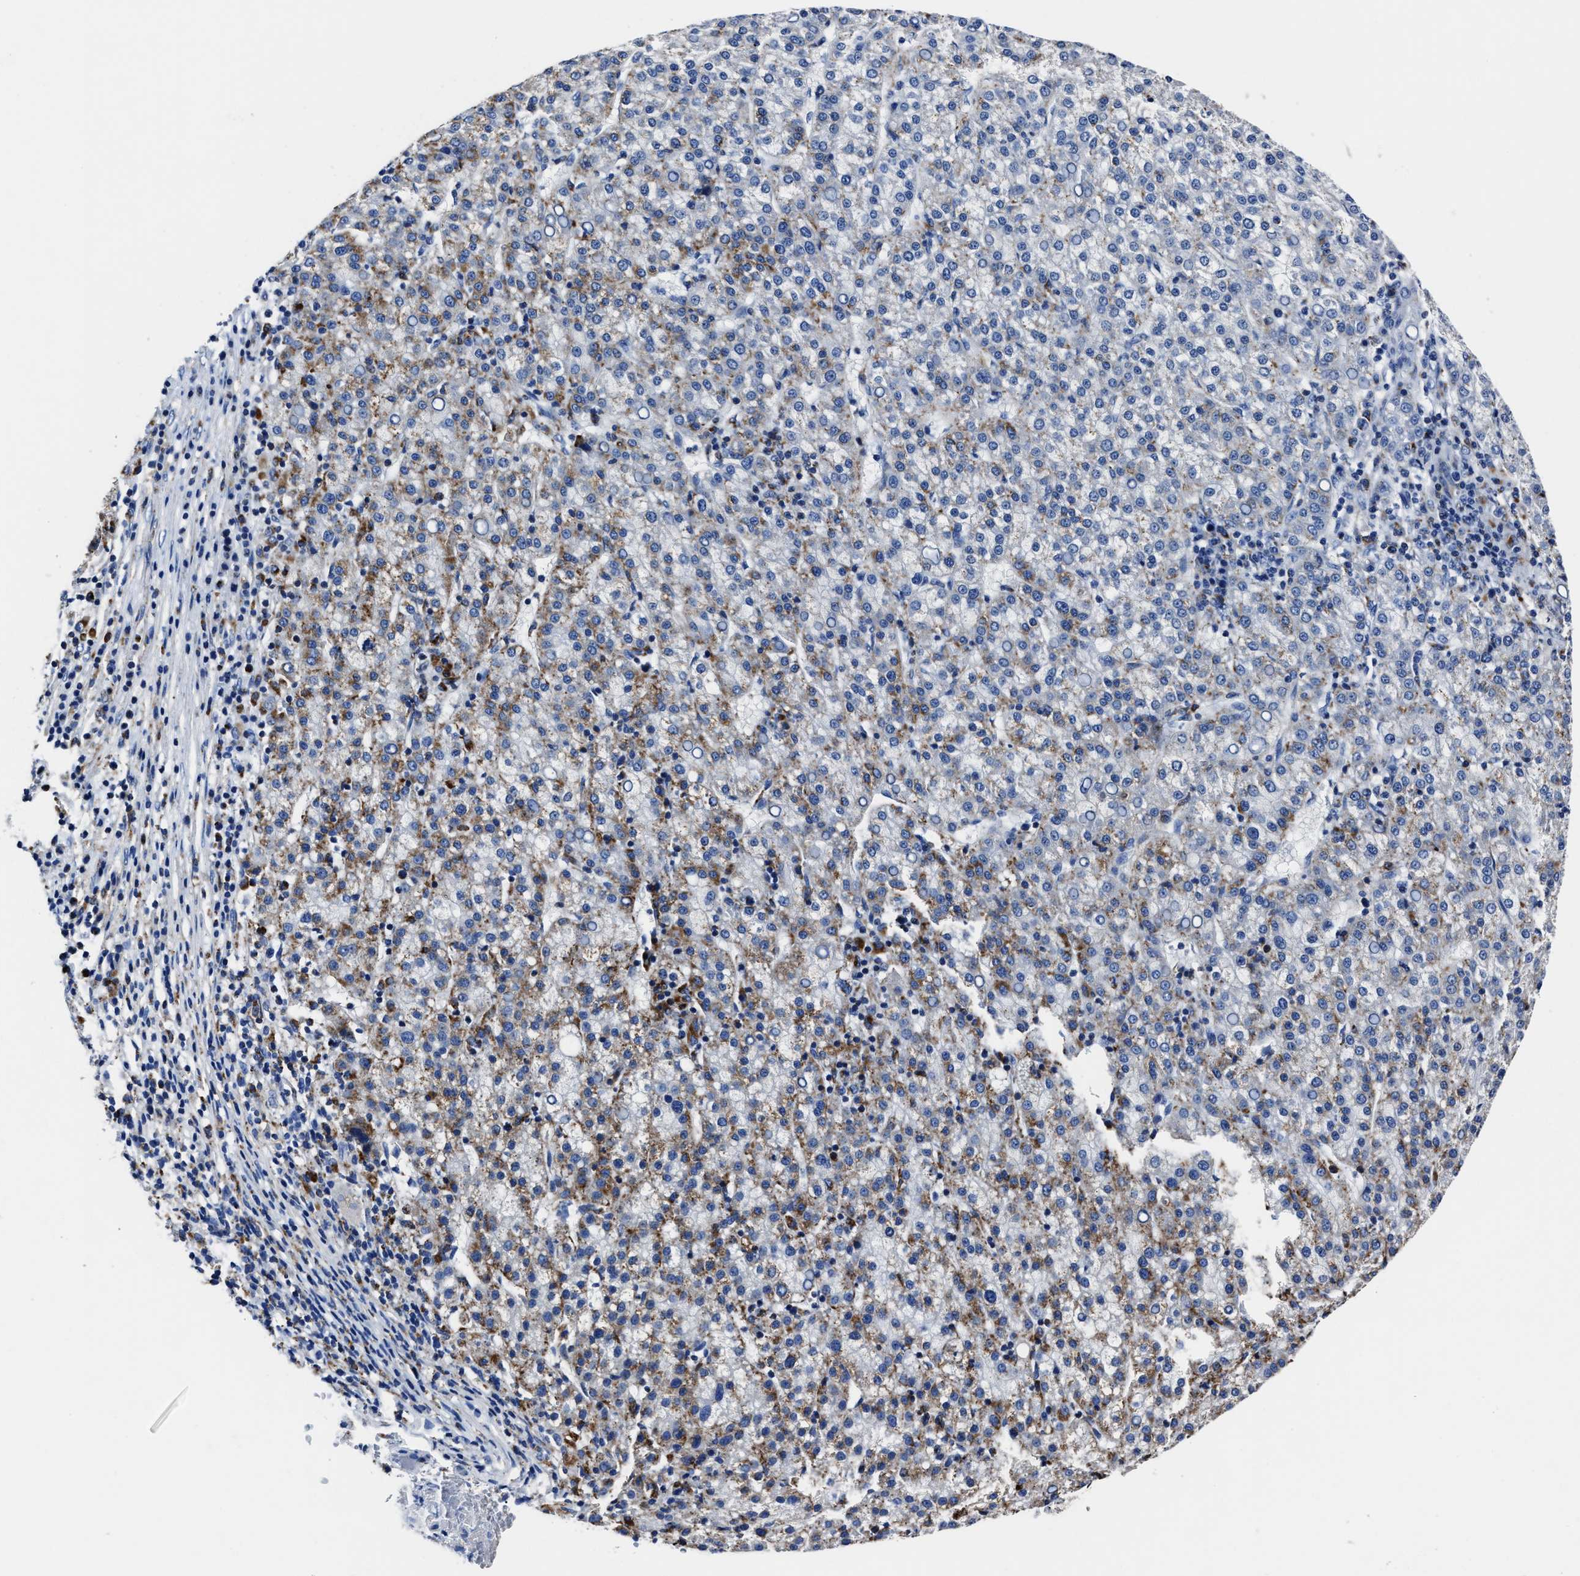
{"staining": {"intensity": "moderate", "quantity": "25%-75%", "location": "cytoplasmic/membranous"}, "tissue": "liver cancer", "cell_type": "Tumor cells", "image_type": "cancer", "snomed": [{"axis": "morphology", "description": "Carcinoma, Hepatocellular, NOS"}, {"axis": "topography", "description": "Liver"}], "caption": "Liver cancer (hepatocellular carcinoma) was stained to show a protein in brown. There is medium levels of moderate cytoplasmic/membranous staining in approximately 25%-75% of tumor cells.", "gene": "LAMTOR4", "patient": {"sex": "female", "age": 58}}